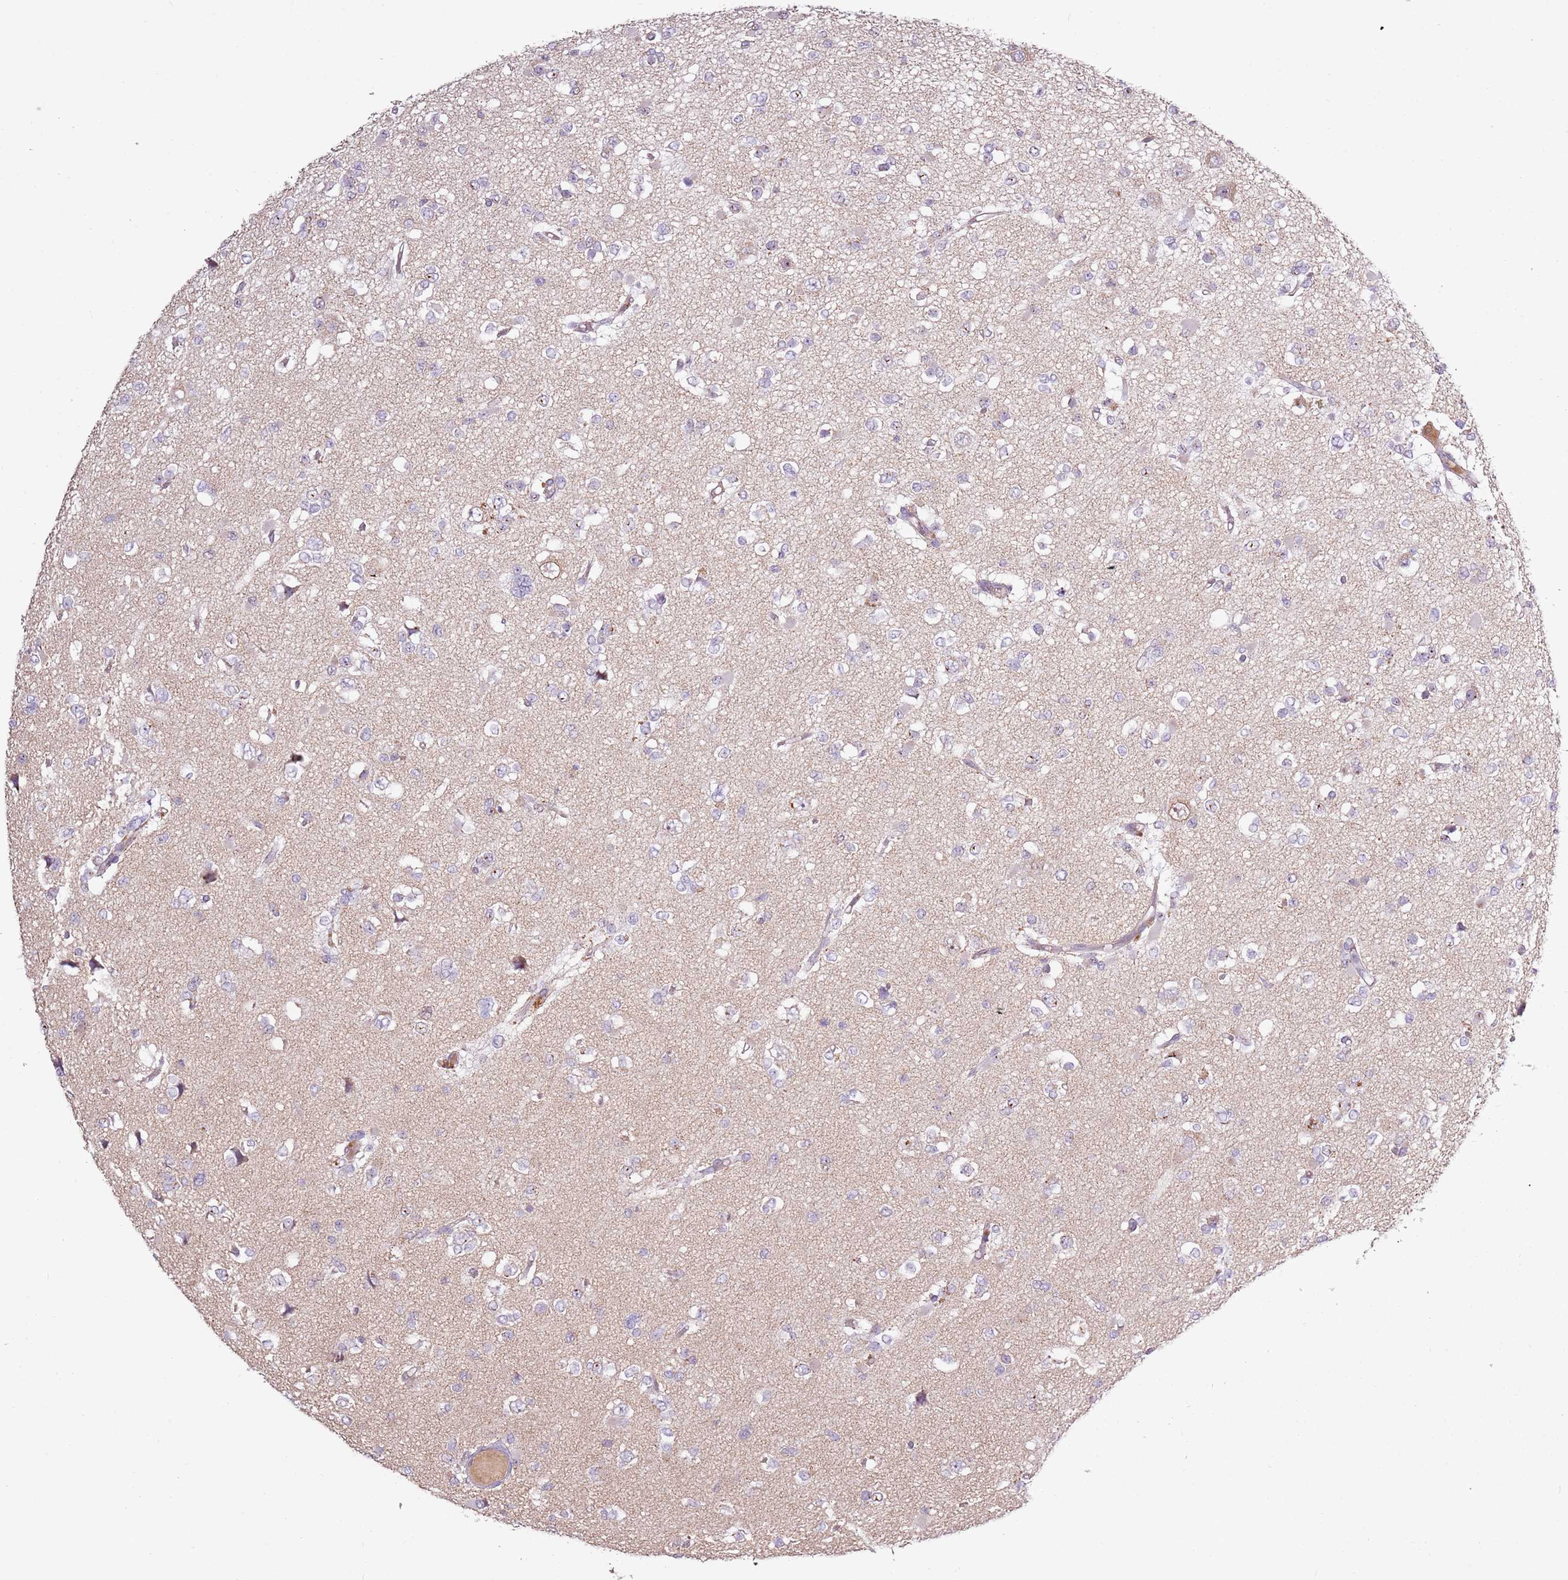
{"staining": {"intensity": "negative", "quantity": "none", "location": "none"}, "tissue": "glioma", "cell_type": "Tumor cells", "image_type": "cancer", "snomed": [{"axis": "morphology", "description": "Glioma, malignant, Low grade"}, {"axis": "topography", "description": "Brain"}], "caption": "High power microscopy photomicrograph of an immunohistochemistry (IHC) micrograph of glioma, revealing no significant expression in tumor cells.", "gene": "SYS1", "patient": {"sex": "female", "age": 22}}